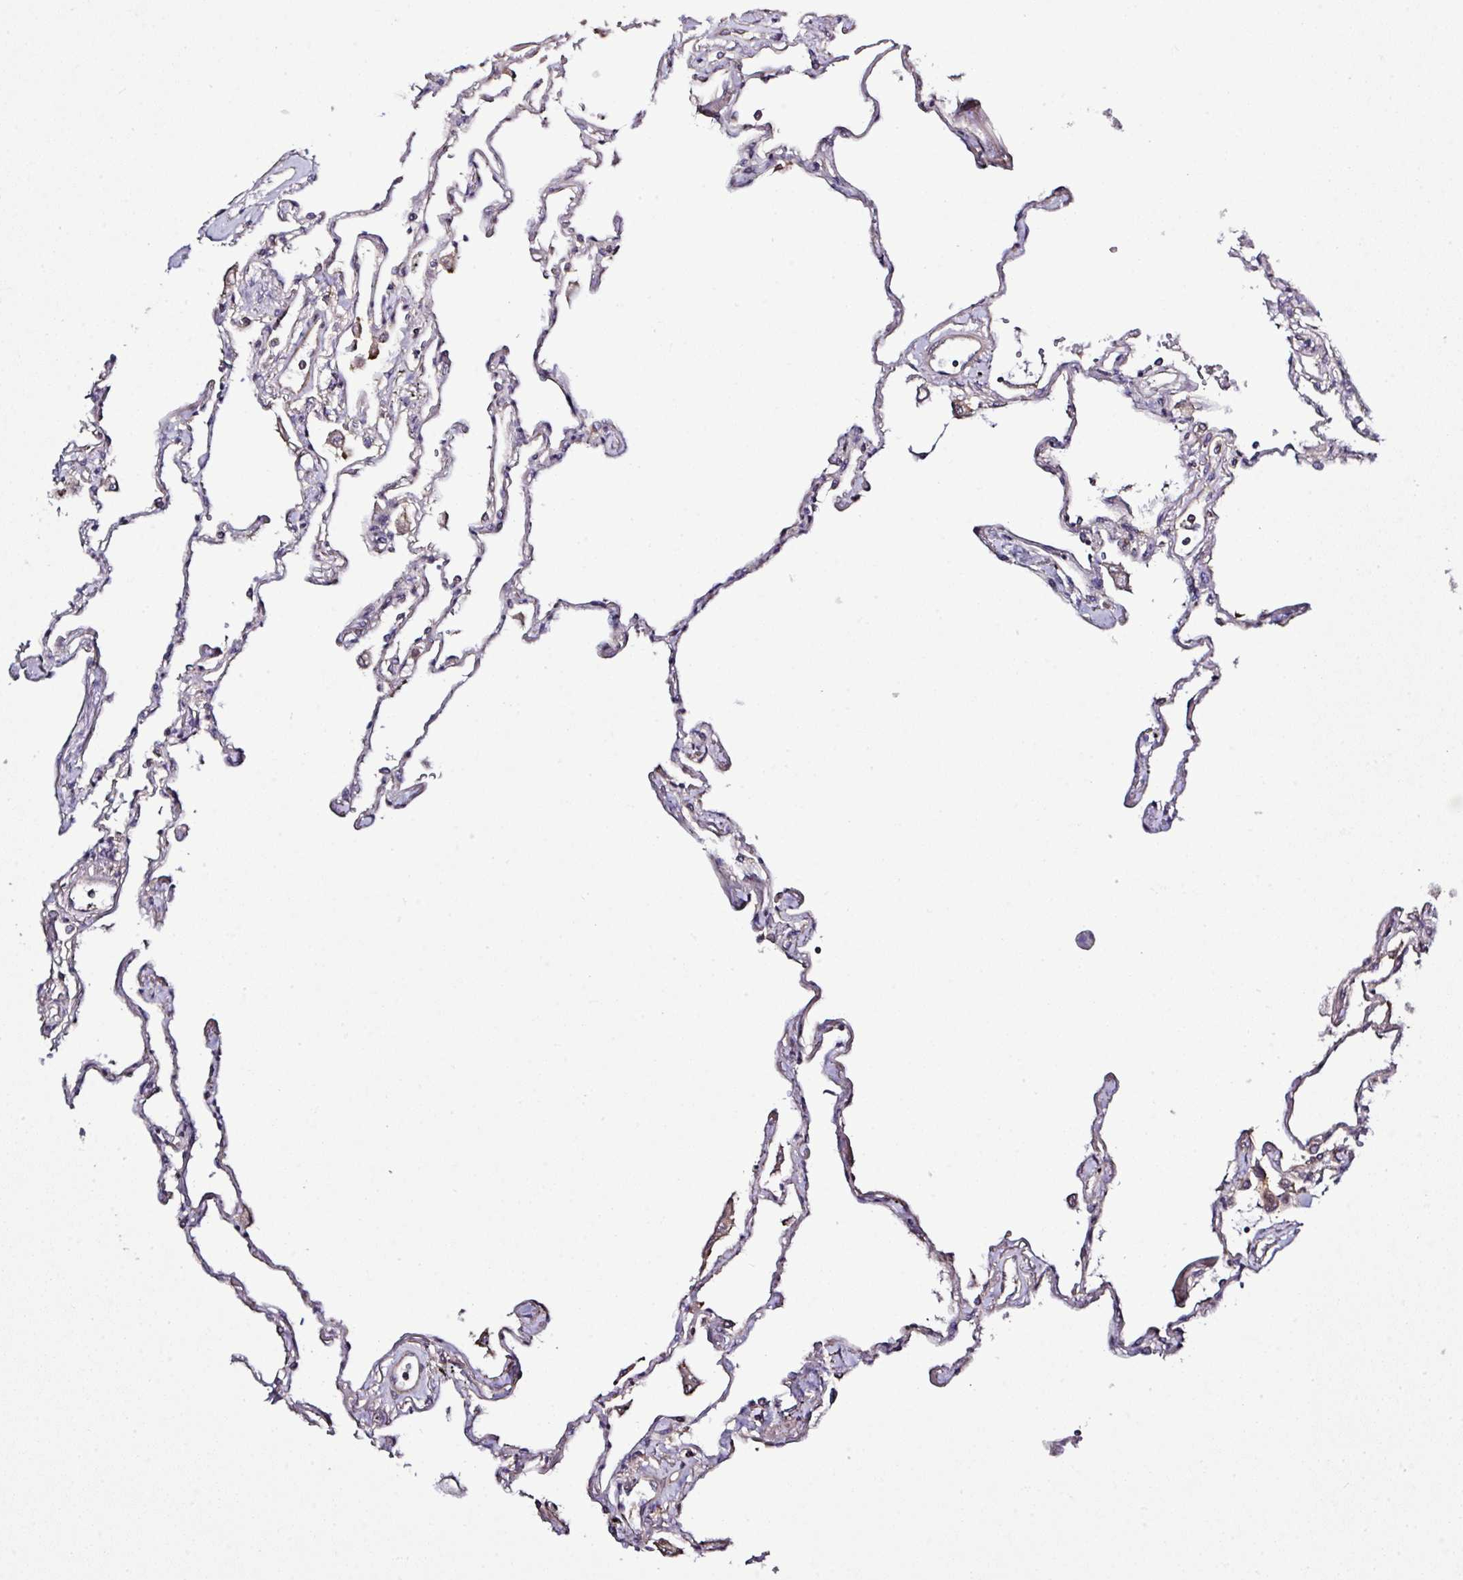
{"staining": {"intensity": "moderate", "quantity": "25%-75%", "location": "cytoplasmic/membranous"}, "tissue": "lung", "cell_type": "Alveolar cells", "image_type": "normal", "snomed": [{"axis": "morphology", "description": "Normal tissue, NOS"}, {"axis": "topography", "description": "Lung"}], "caption": "Lung stained with a brown dye shows moderate cytoplasmic/membranous positive expression in approximately 25%-75% of alveolar cells.", "gene": "ARPIN", "patient": {"sex": "female", "age": 67}}